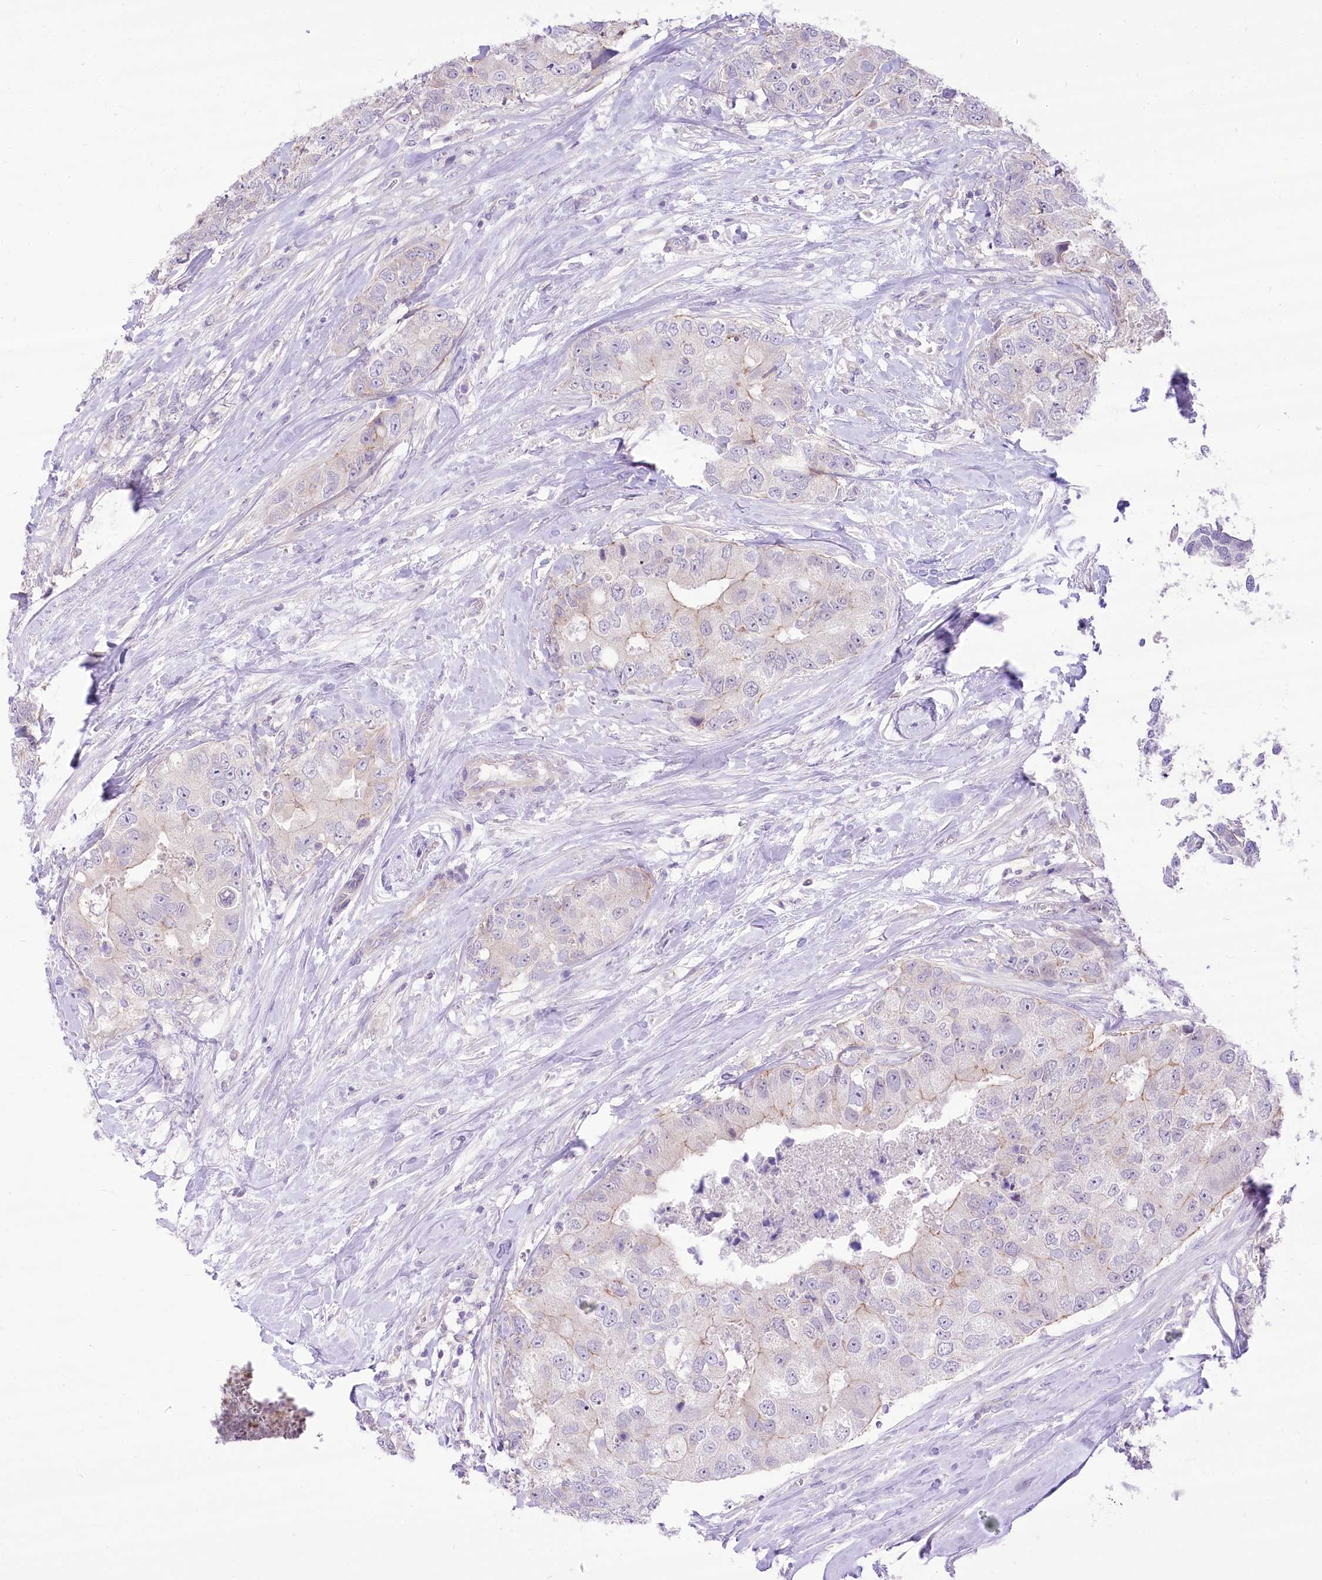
{"staining": {"intensity": "negative", "quantity": "none", "location": "none"}, "tissue": "breast cancer", "cell_type": "Tumor cells", "image_type": "cancer", "snomed": [{"axis": "morphology", "description": "Duct carcinoma"}, {"axis": "topography", "description": "Breast"}], "caption": "DAB immunohistochemical staining of breast infiltrating ductal carcinoma displays no significant staining in tumor cells.", "gene": "HELT", "patient": {"sex": "female", "age": 62}}